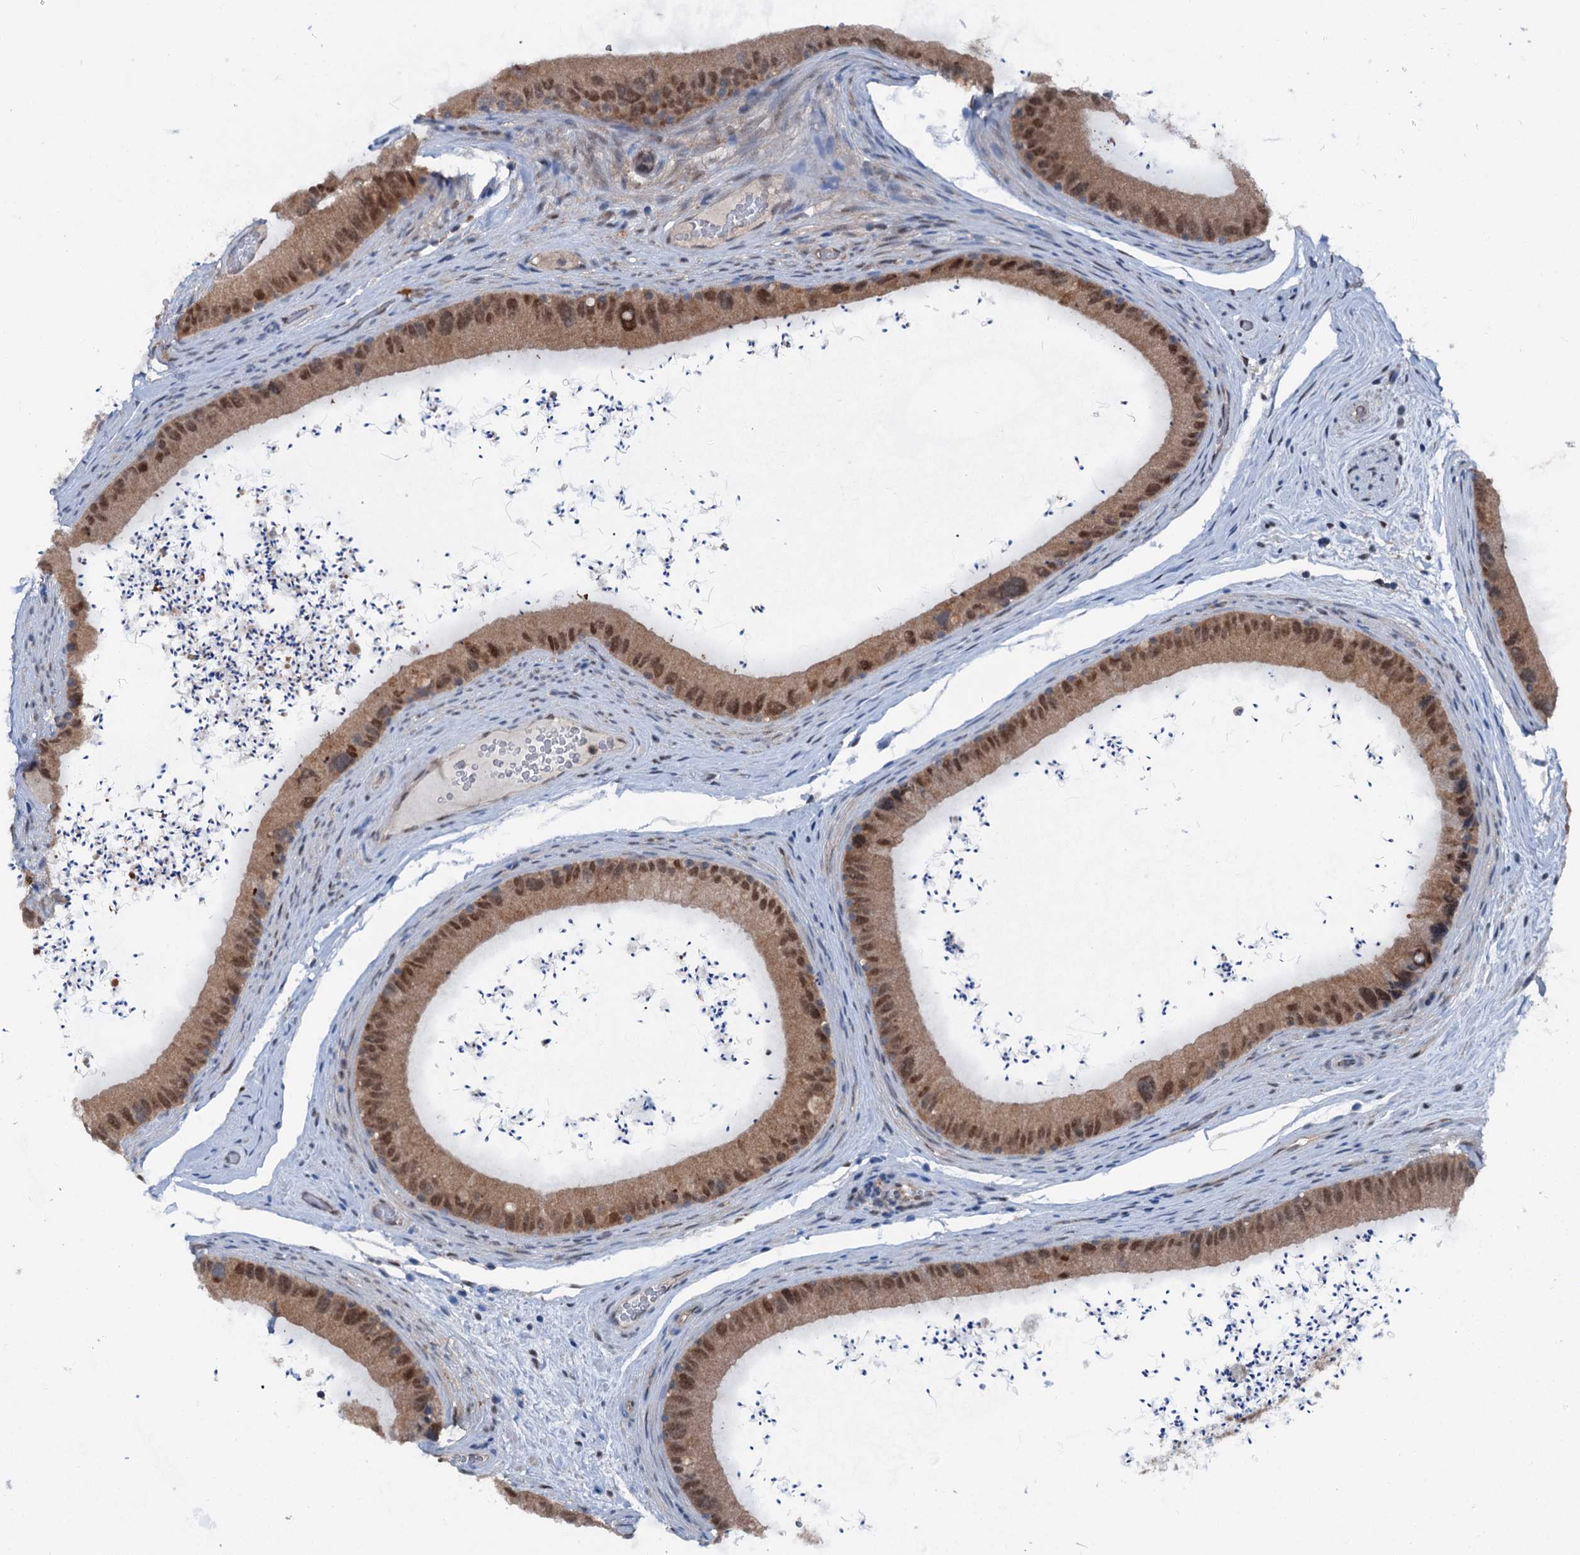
{"staining": {"intensity": "moderate", "quantity": ">75%", "location": "cytoplasmic/membranous,nuclear"}, "tissue": "epididymis", "cell_type": "Glandular cells", "image_type": "normal", "snomed": [{"axis": "morphology", "description": "Normal tissue, NOS"}, {"axis": "topography", "description": "Epididymis, spermatic cord, NOS"}], "caption": "Immunohistochemical staining of normal epididymis exhibits medium levels of moderate cytoplasmic/membranous,nuclear staining in about >75% of glandular cells. The staining is performed using DAB (3,3'-diaminobenzidine) brown chromogen to label protein expression. The nuclei are counter-stained blue using hematoxylin.", "gene": "PSMD13", "patient": {"sex": "male", "age": 50}}